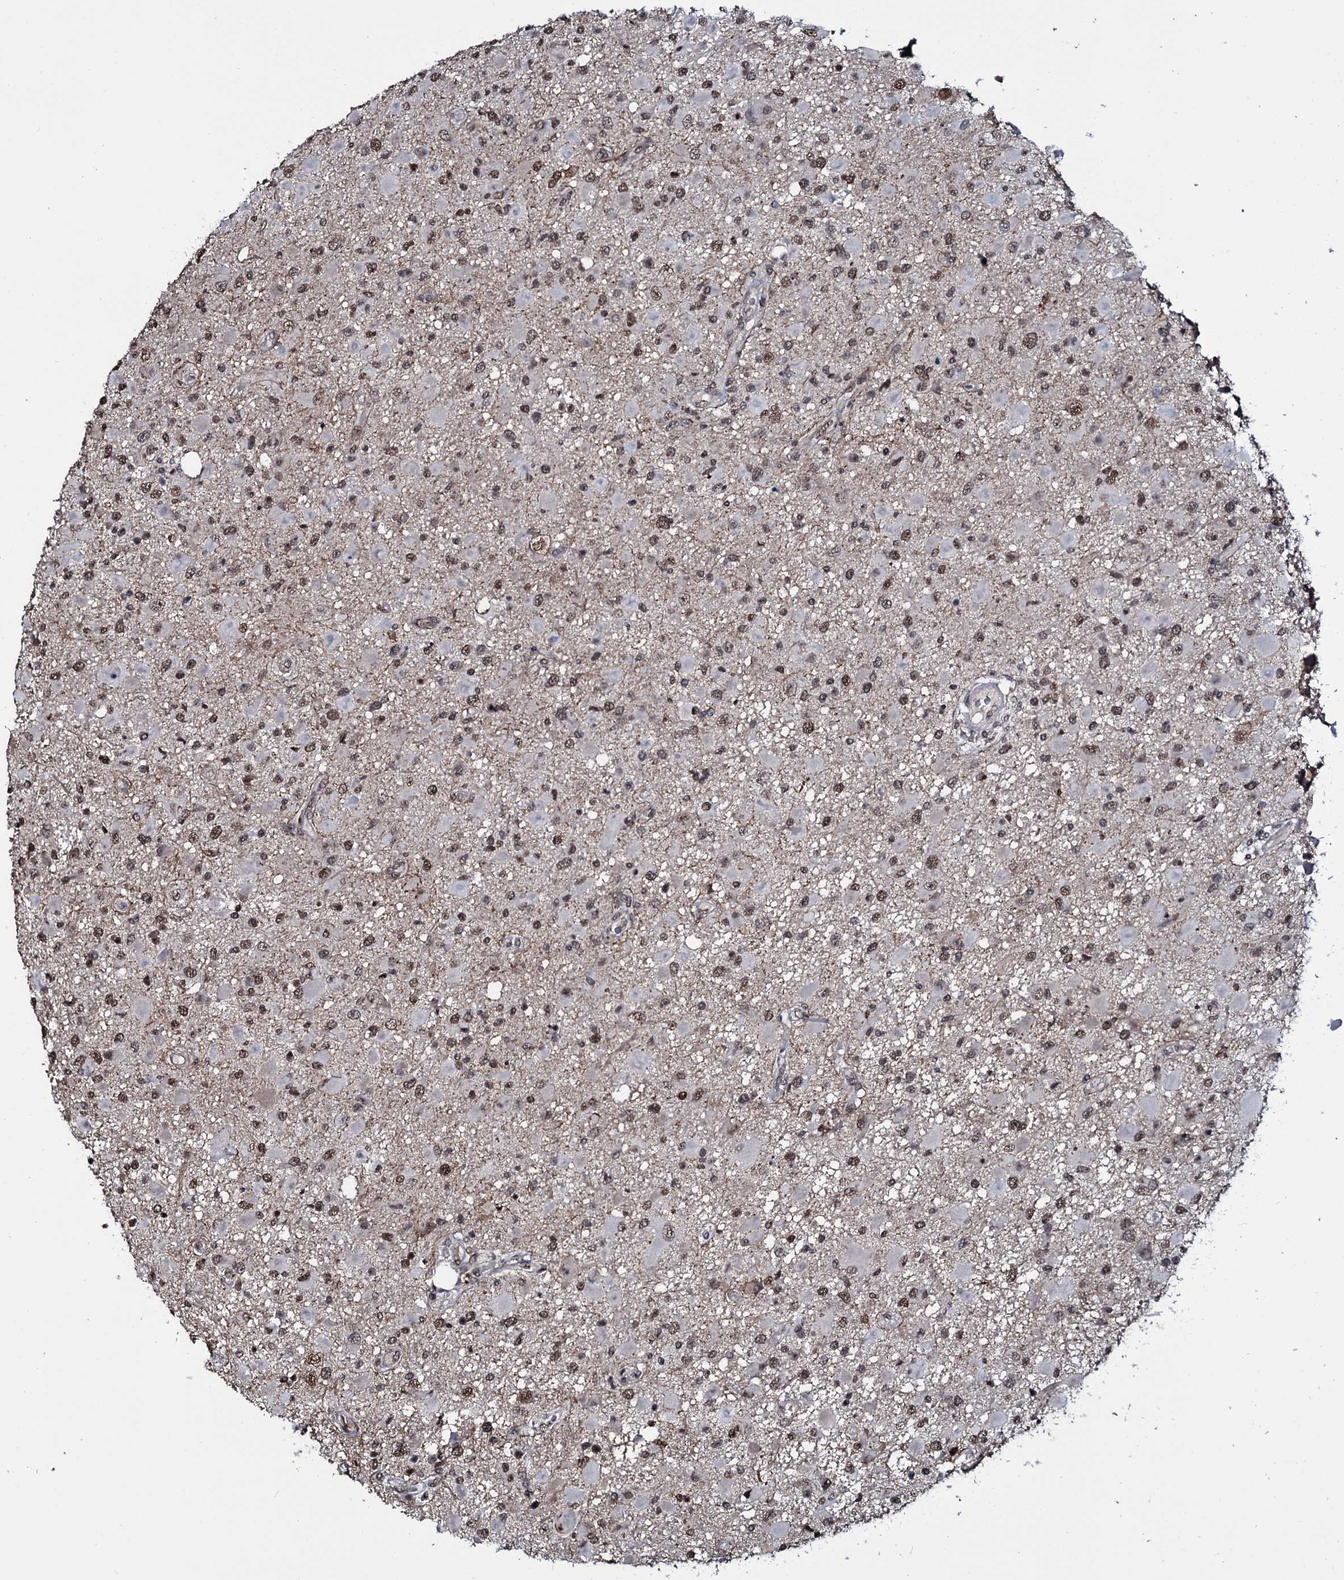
{"staining": {"intensity": "moderate", "quantity": "25%-75%", "location": "nuclear"}, "tissue": "glioma", "cell_type": "Tumor cells", "image_type": "cancer", "snomed": [{"axis": "morphology", "description": "Glioma, malignant, High grade"}, {"axis": "topography", "description": "Brain"}], "caption": "IHC of human malignant glioma (high-grade) displays medium levels of moderate nuclear staining in approximately 25%-75% of tumor cells. Immunohistochemistry stains the protein in brown and the nuclei are stained blue.", "gene": "SH2D4B", "patient": {"sex": "male", "age": 53}}